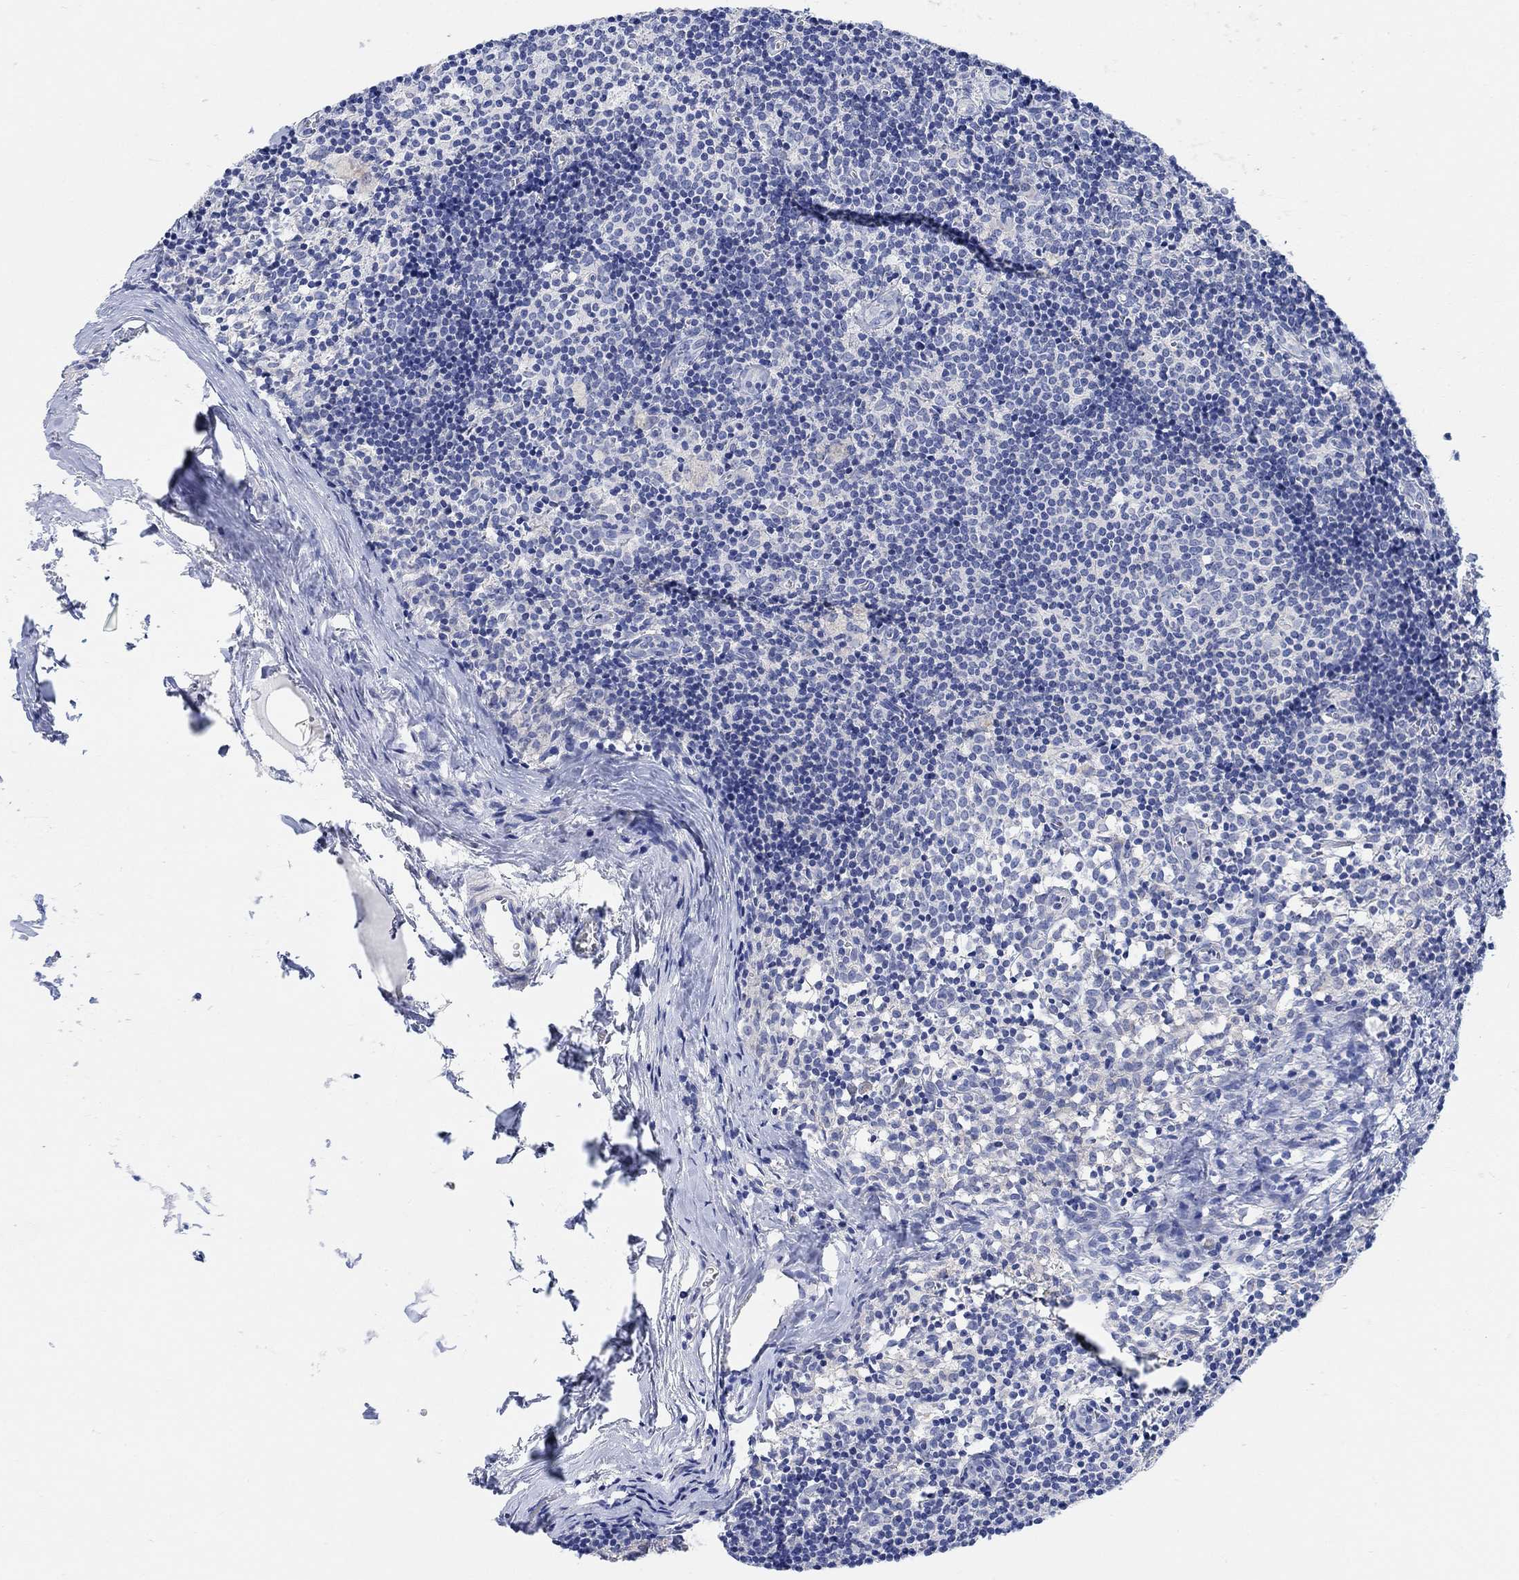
{"staining": {"intensity": "negative", "quantity": "none", "location": "none"}, "tissue": "lymph node", "cell_type": "Germinal center cells", "image_type": "normal", "snomed": [{"axis": "morphology", "description": "Normal tissue, NOS"}, {"axis": "topography", "description": "Lymph node"}], "caption": "IHC micrograph of benign human lymph node stained for a protein (brown), which exhibits no staining in germinal center cells.", "gene": "RIMS1", "patient": {"sex": "female", "age": 52}}